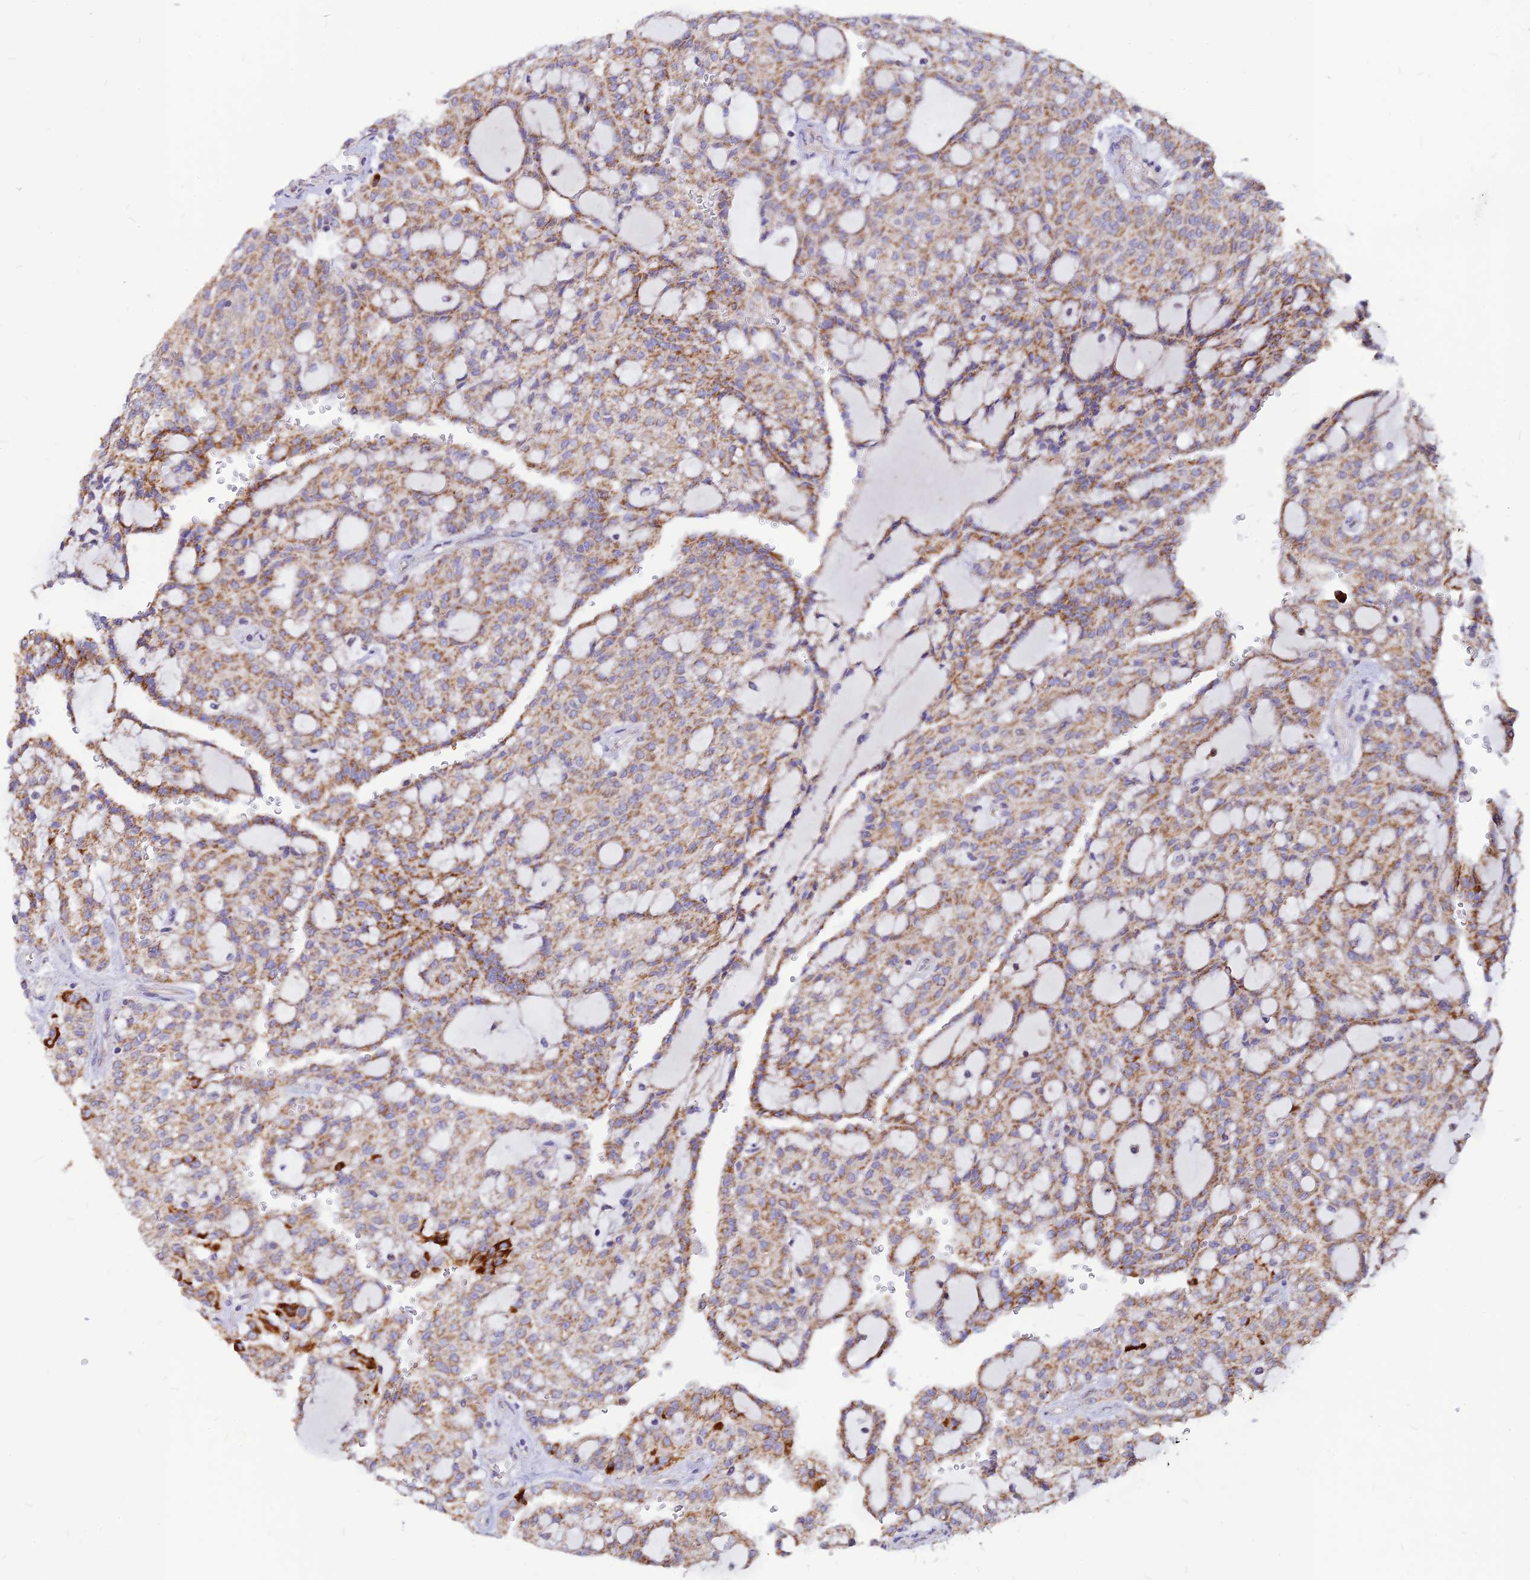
{"staining": {"intensity": "moderate", "quantity": ">75%", "location": "cytoplasmic/membranous"}, "tissue": "renal cancer", "cell_type": "Tumor cells", "image_type": "cancer", "snomed": [{"axis": "morphology", "description": "Adenocarcinoma, NOS"}, {"axis": "topography", "description": "Kidney"}], "caption": "Immunohistochemical staining of renal adenocarcinoma displays medium levels of moderate cytoplasmic/membranous expression in about >75% of tumor cells.", "gene": "ECI1", "patient": {"sex": "male", "age": 63}}